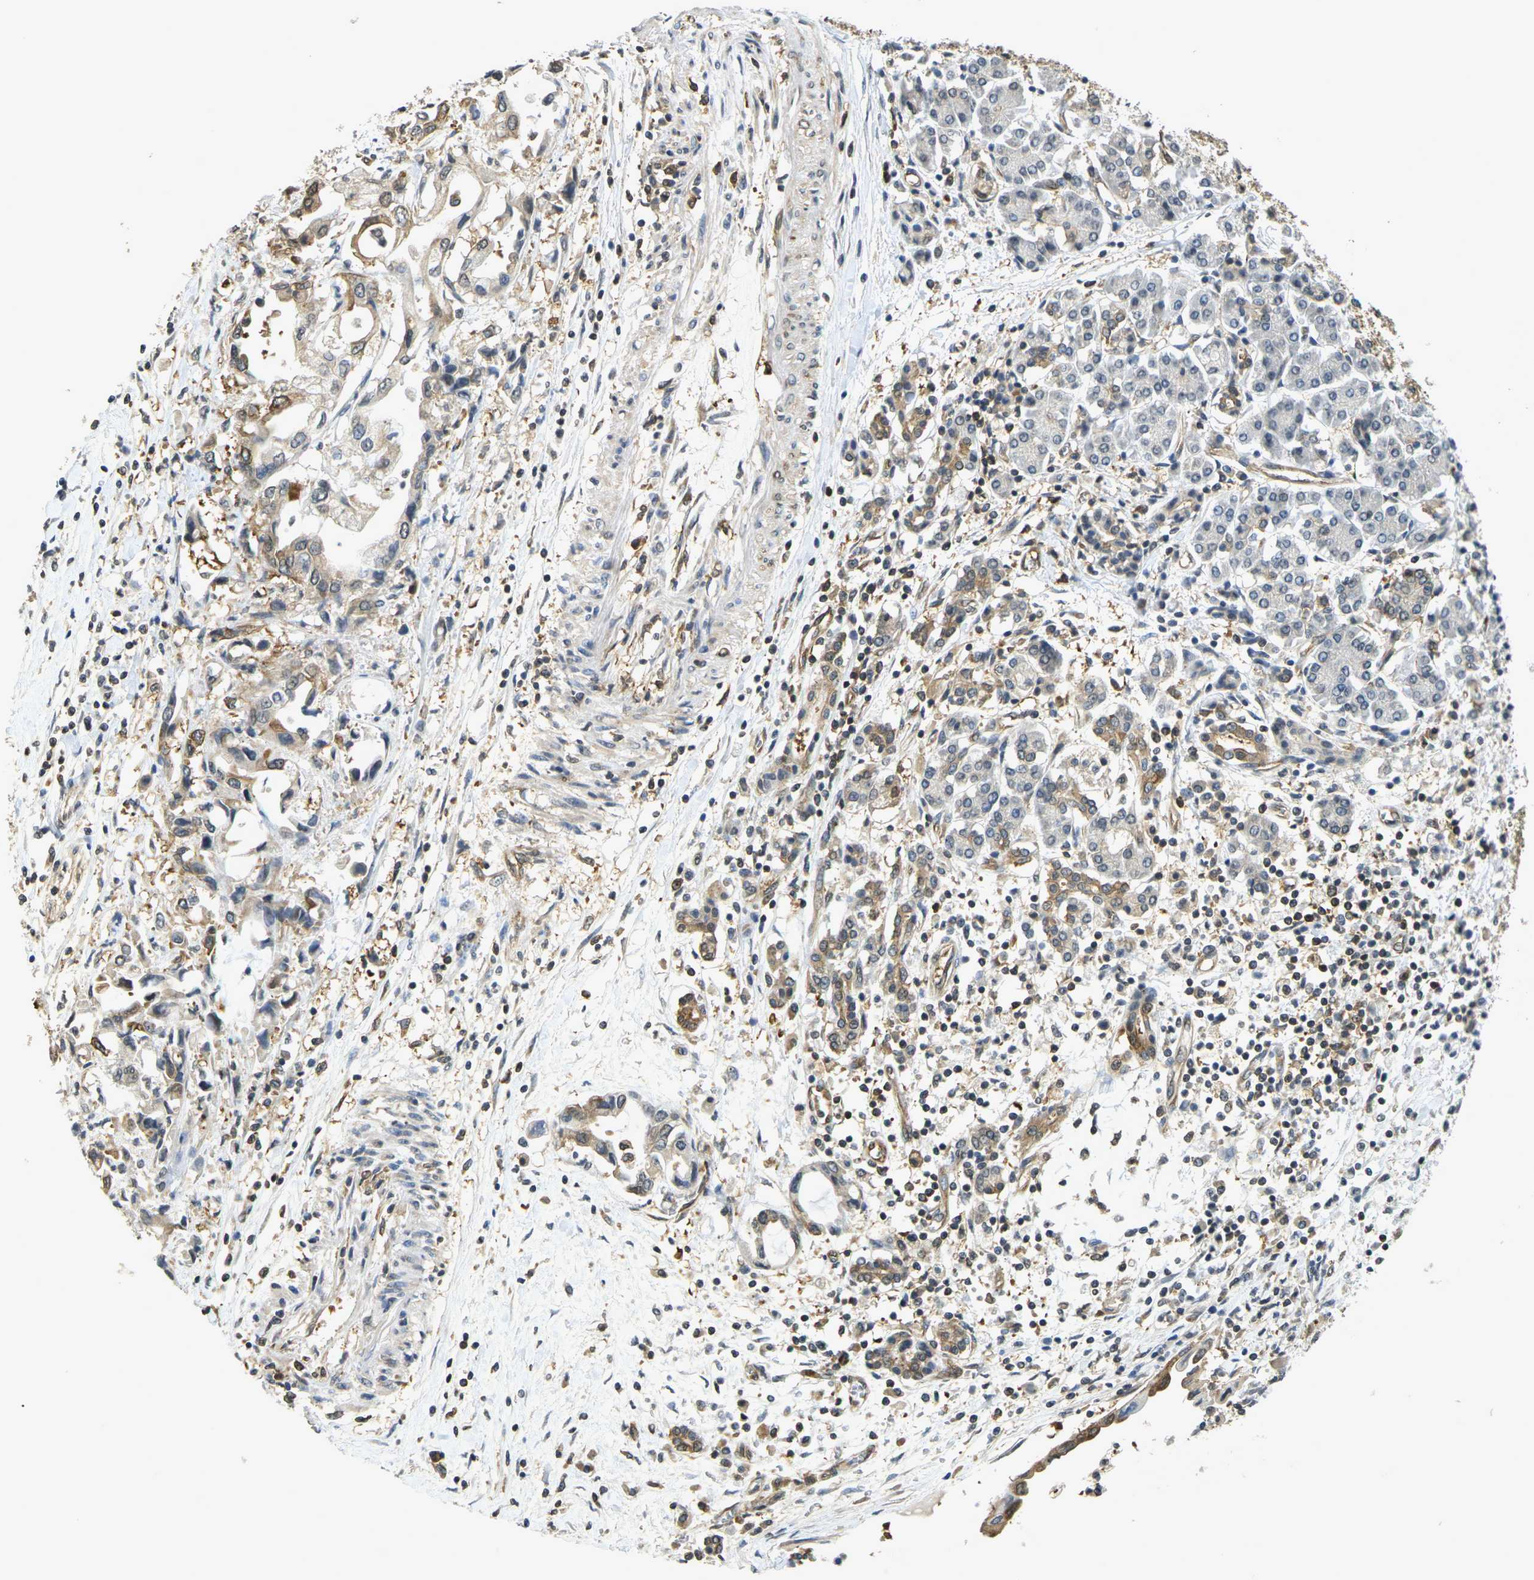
{"staining": {"intensity": "moderate", "quantity": ">75%", "location": "cytoplasmic/membranous"}, "tissue": "pancreatic cancer", "cell_type": "Tumor cells", "image_type": "cancer", "snomed": [{"axis": "morphology", "description": "Adenocarcinoma, NOS"}, {"axis": "topography", "description": "Pancreas"}], "caption": "The immunohistochemical stain highlights moderate cytoplasmic/membranous staining in tumor cells of adenocarcinoma (pancreatic) tissue. (IHC, brightfield microscopy, high magnification).", "gene": "CAST", "patient": {"sex": "female", "age": 57}}